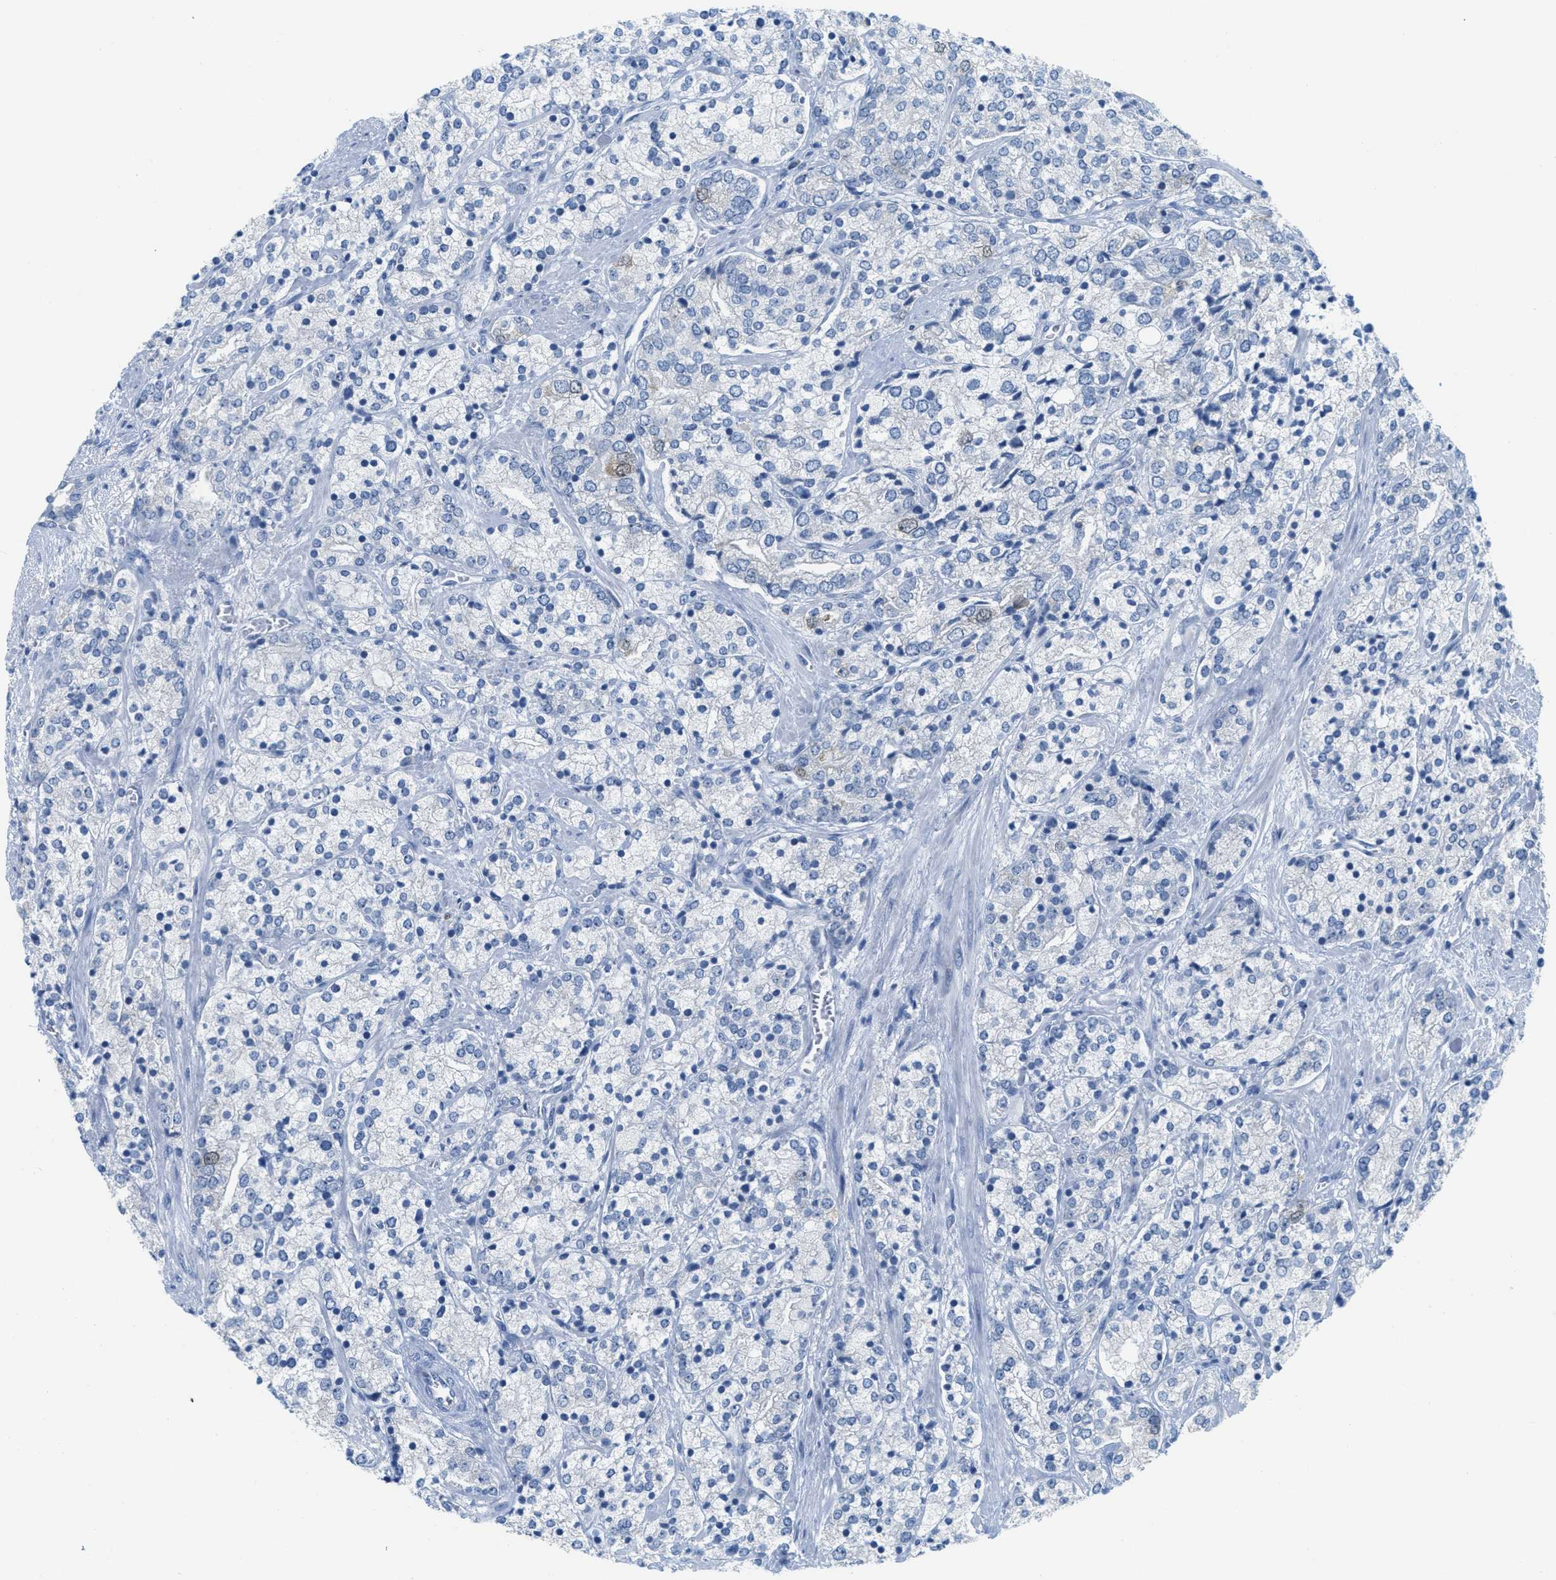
{"staining": {"intensity": "negative", "quantity": "none", "location": "none"}, "tissue": "prostate cancer", "cell_type": "Tumor cells", "image_type": "cancer", "snomed": [{"axis": "morphology", "description": "Adenocarcinoma, High grade"}, {"axis": "topography", "description": "Prostate"}], "caption": "Tumor cells show no significant protein positivity in adenocarcinoma (high-grade) (prostate).", "gene": "ORC6", "patient": {"sex": "male", "age": 71}}